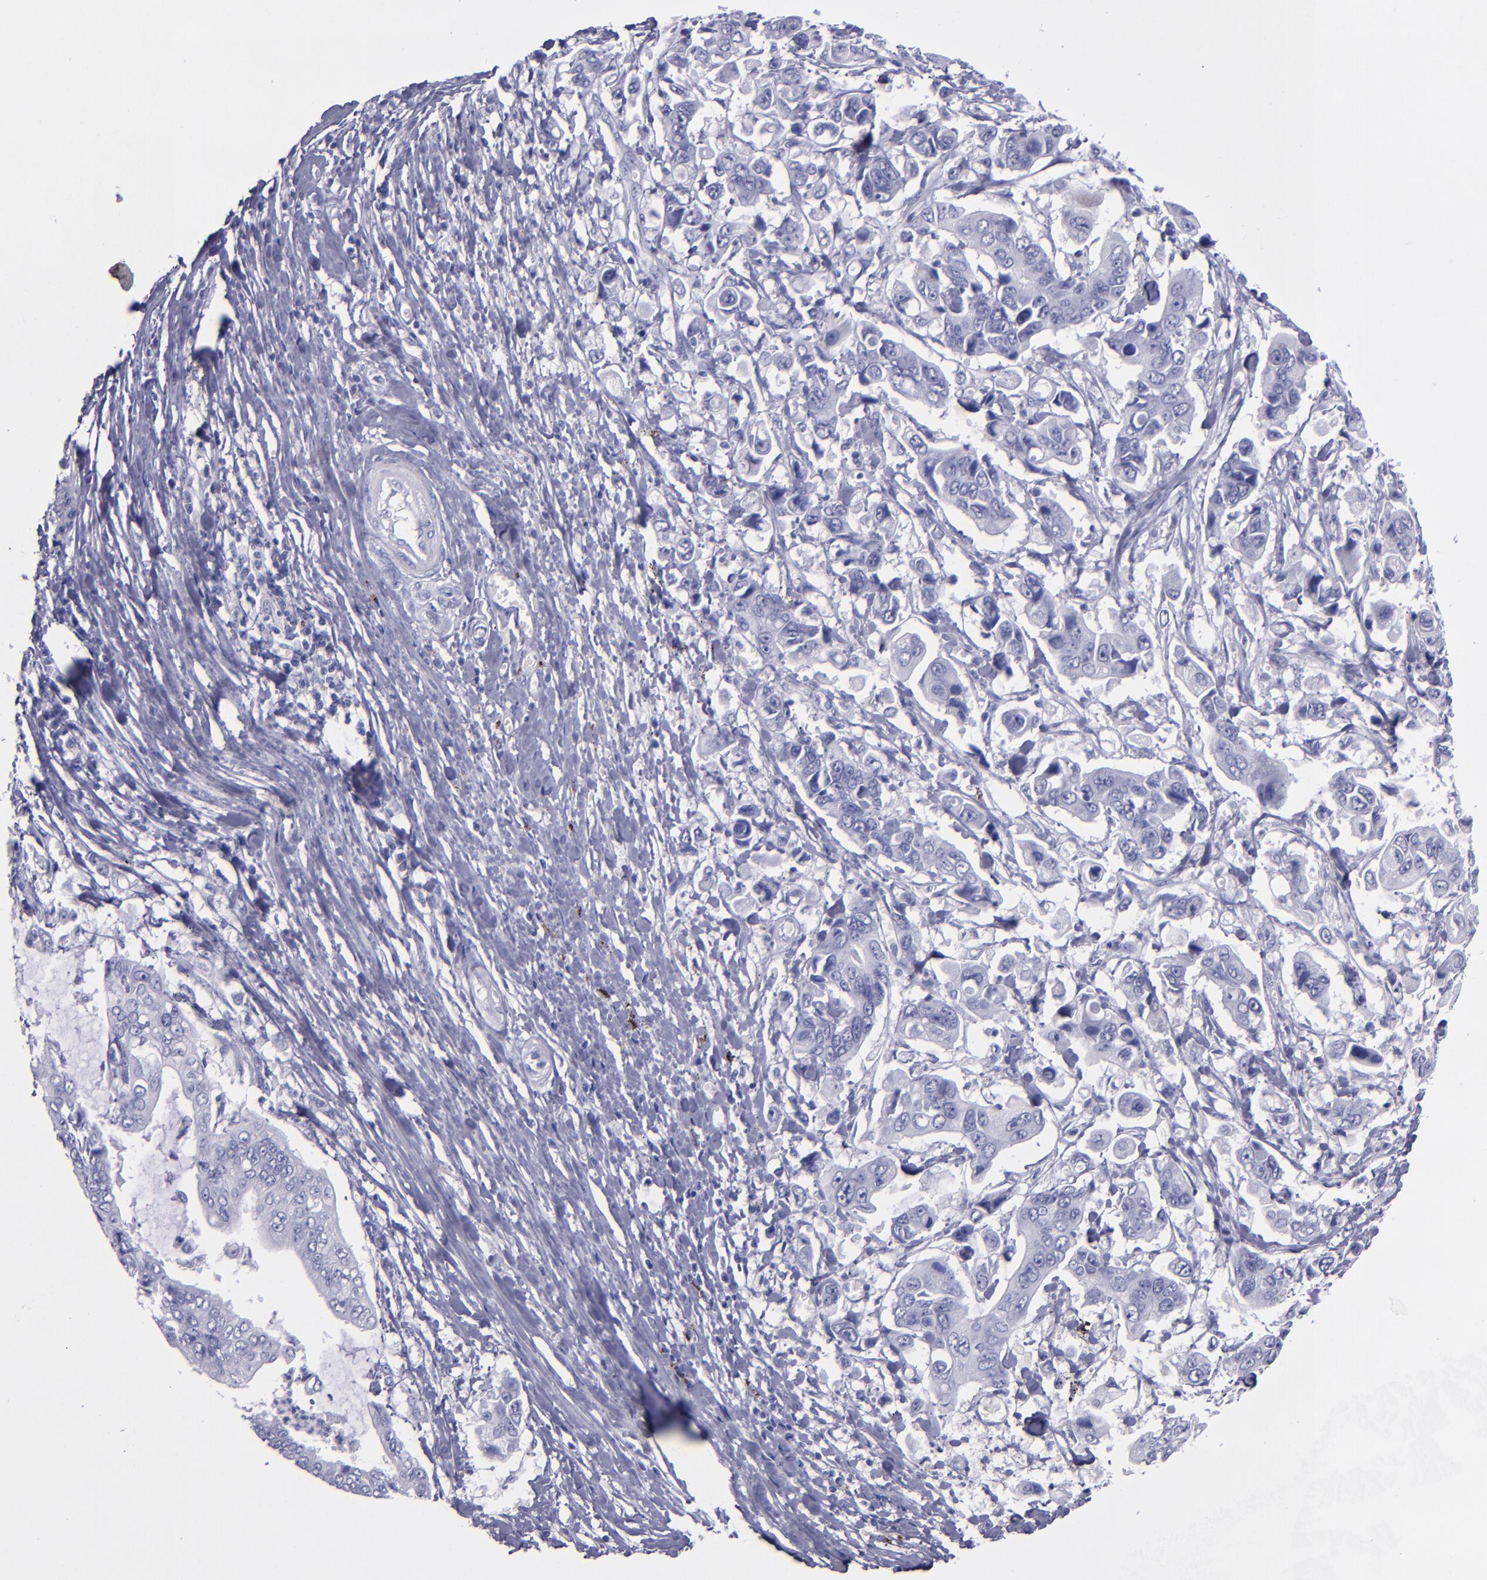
{"staining": {"intensity": "negative", "quantity": "none", "location": "none"}, "tissue": "stomach cancer", "cell_type": "Tumor cells", "image_type": "cancer", "snomed": [{"axis": "morphology", "description": "Adenocarcinoma, NOS"}, {"axis": "topography", "description": "Stomach, upper"}], "caption": "IHC histopathology image of neoplastic tissue: human stomach cancer stained with DAB (3,3'-diaminobenzidine) demonstrates no significant protein staining in tumor cells.", "gene": "TNNT3", "patient": {"sex": "male", "age": 80}}